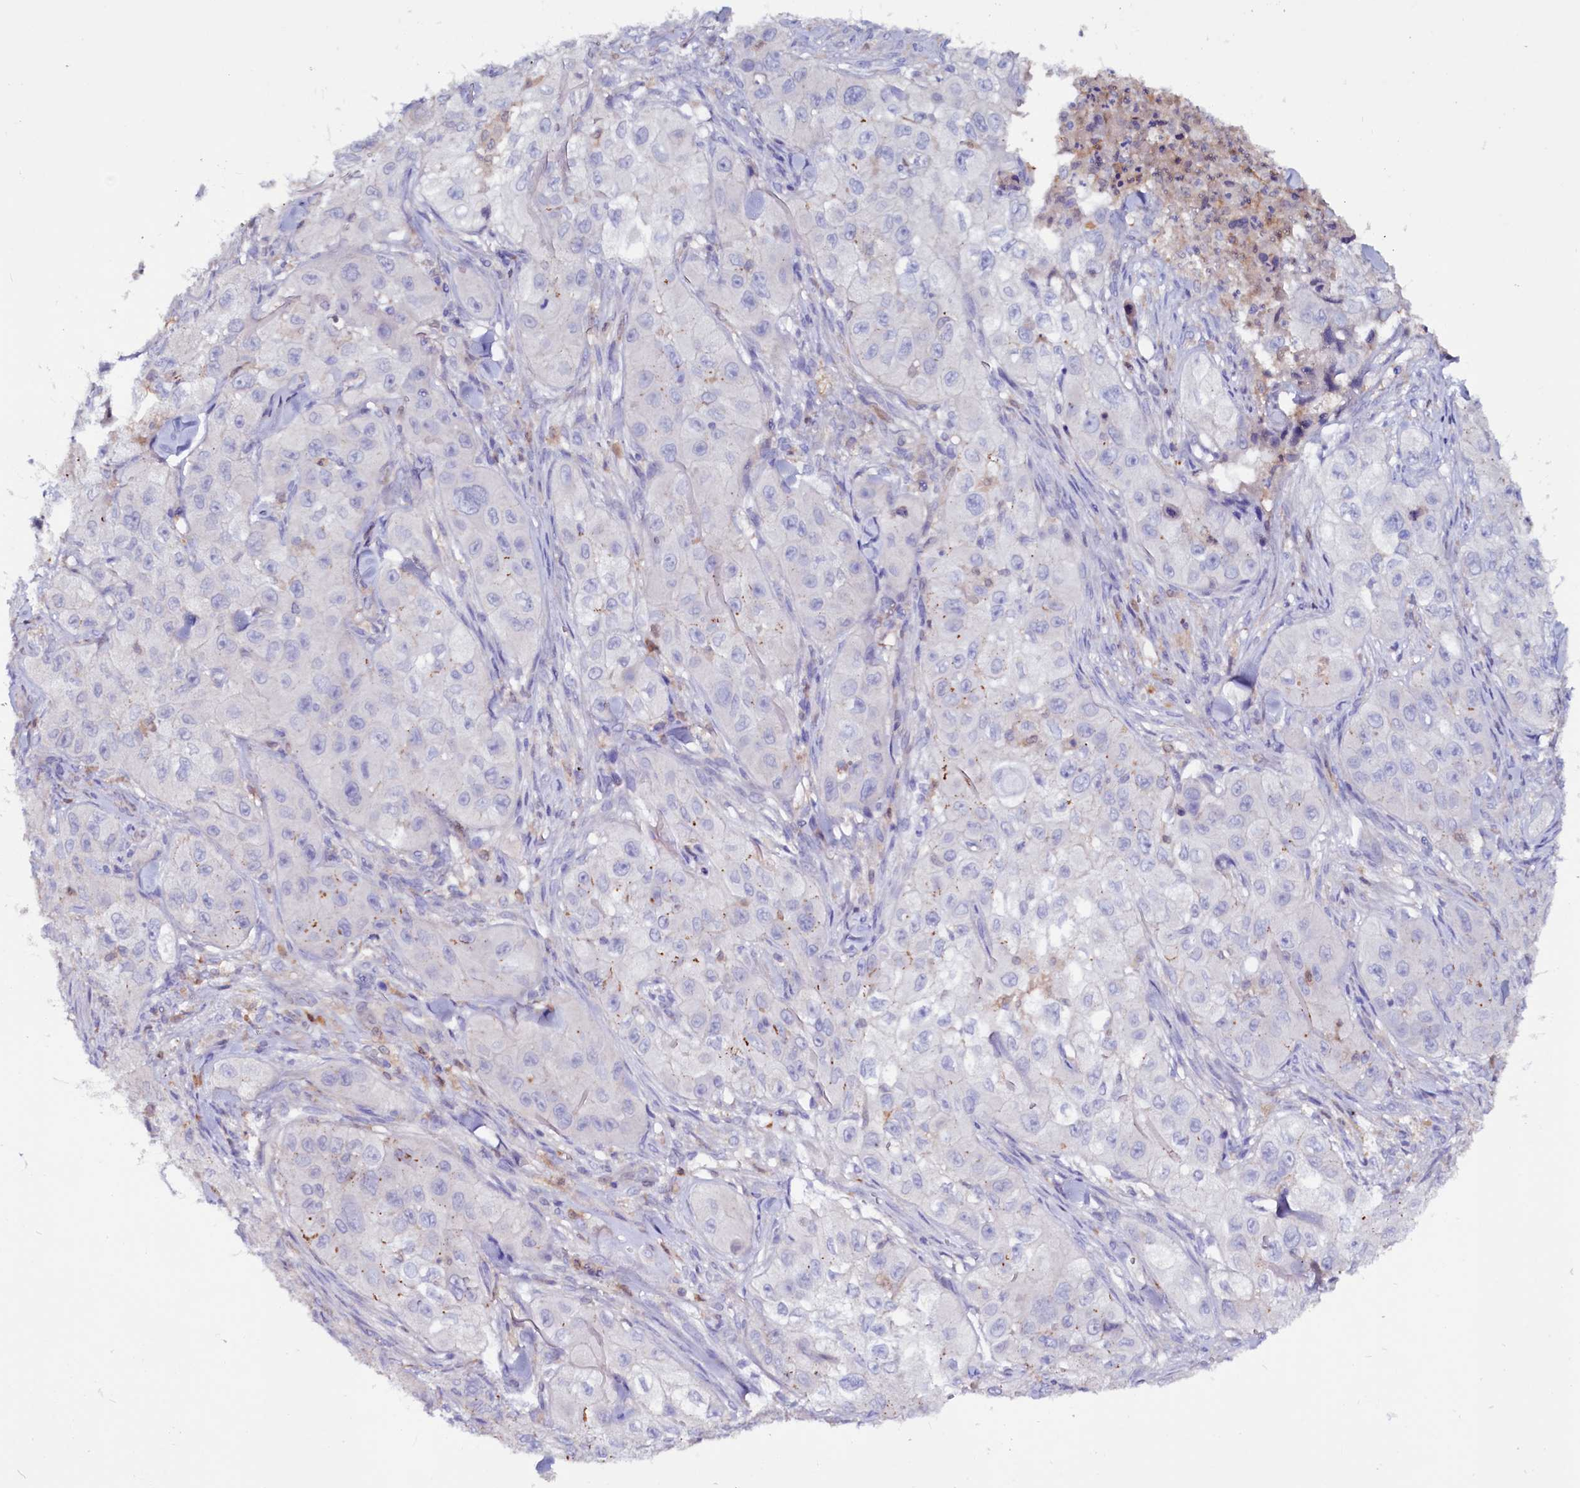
{"staining": {"intensity": "negative", "quantity": "none", "location": "none"}, "tissue": "skin cancer", "cell_type": "Tumor cells", "image_type": "cancer", "snomed": [{"axis": "morphology", "description": "Squamous cell carcinoma, NOS"}, {"axis": "topography", "description": "Skin"}, {"axis": "topography", "description": "Subcutis"}], "caption": "The immunohistochemistry image has no significant expression in tumor cells of squamous cell carcinoma (skin) tissue. Nuclei are stained in blue.", "gene": "IL17RD", "patient": {"sex": "male", "age": 73}}